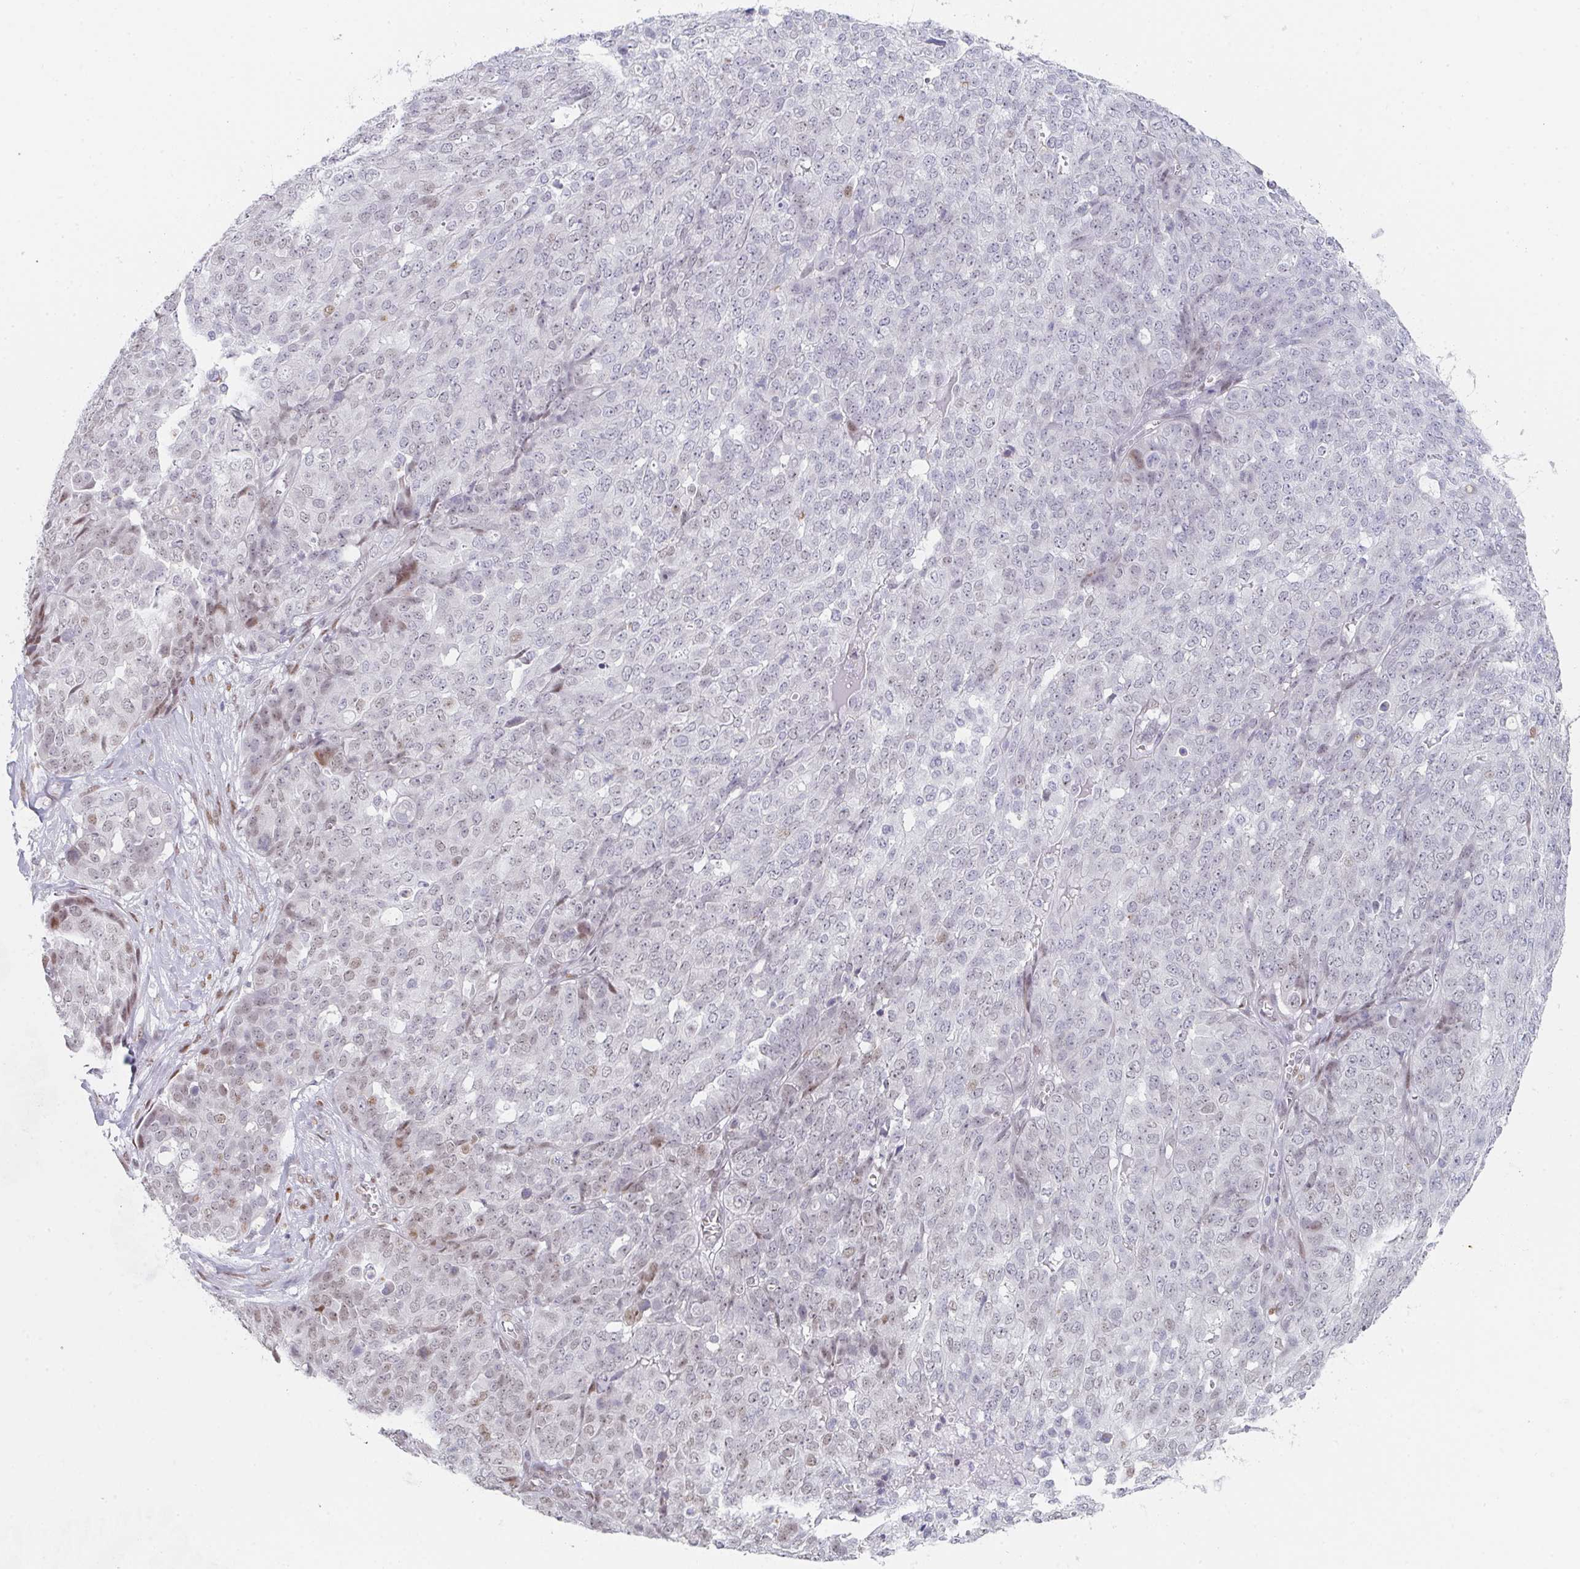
{"staining": {"intensity": "weak", "quantity": "<25%", "location": "nuclear"}, "tissue": "ovarian cancer", "cell_type": "Tumor cells", "image_type": "cancer", "snomed": [{"axis": "morphology", "description": "Cystadenocarcinoma, serous, NOS"}, {"axis": "topography", "description": "Soft tissue"}, {"axis": "topography", "description": "Ovary"}], "caption": "This is an IHC photomicrograph of human serous cystadenocarcinoma (ovarian). There is no positivity in tumor cells.", "gene": "POU2AF2", "patient": {"sex": "female", "age": 57}}